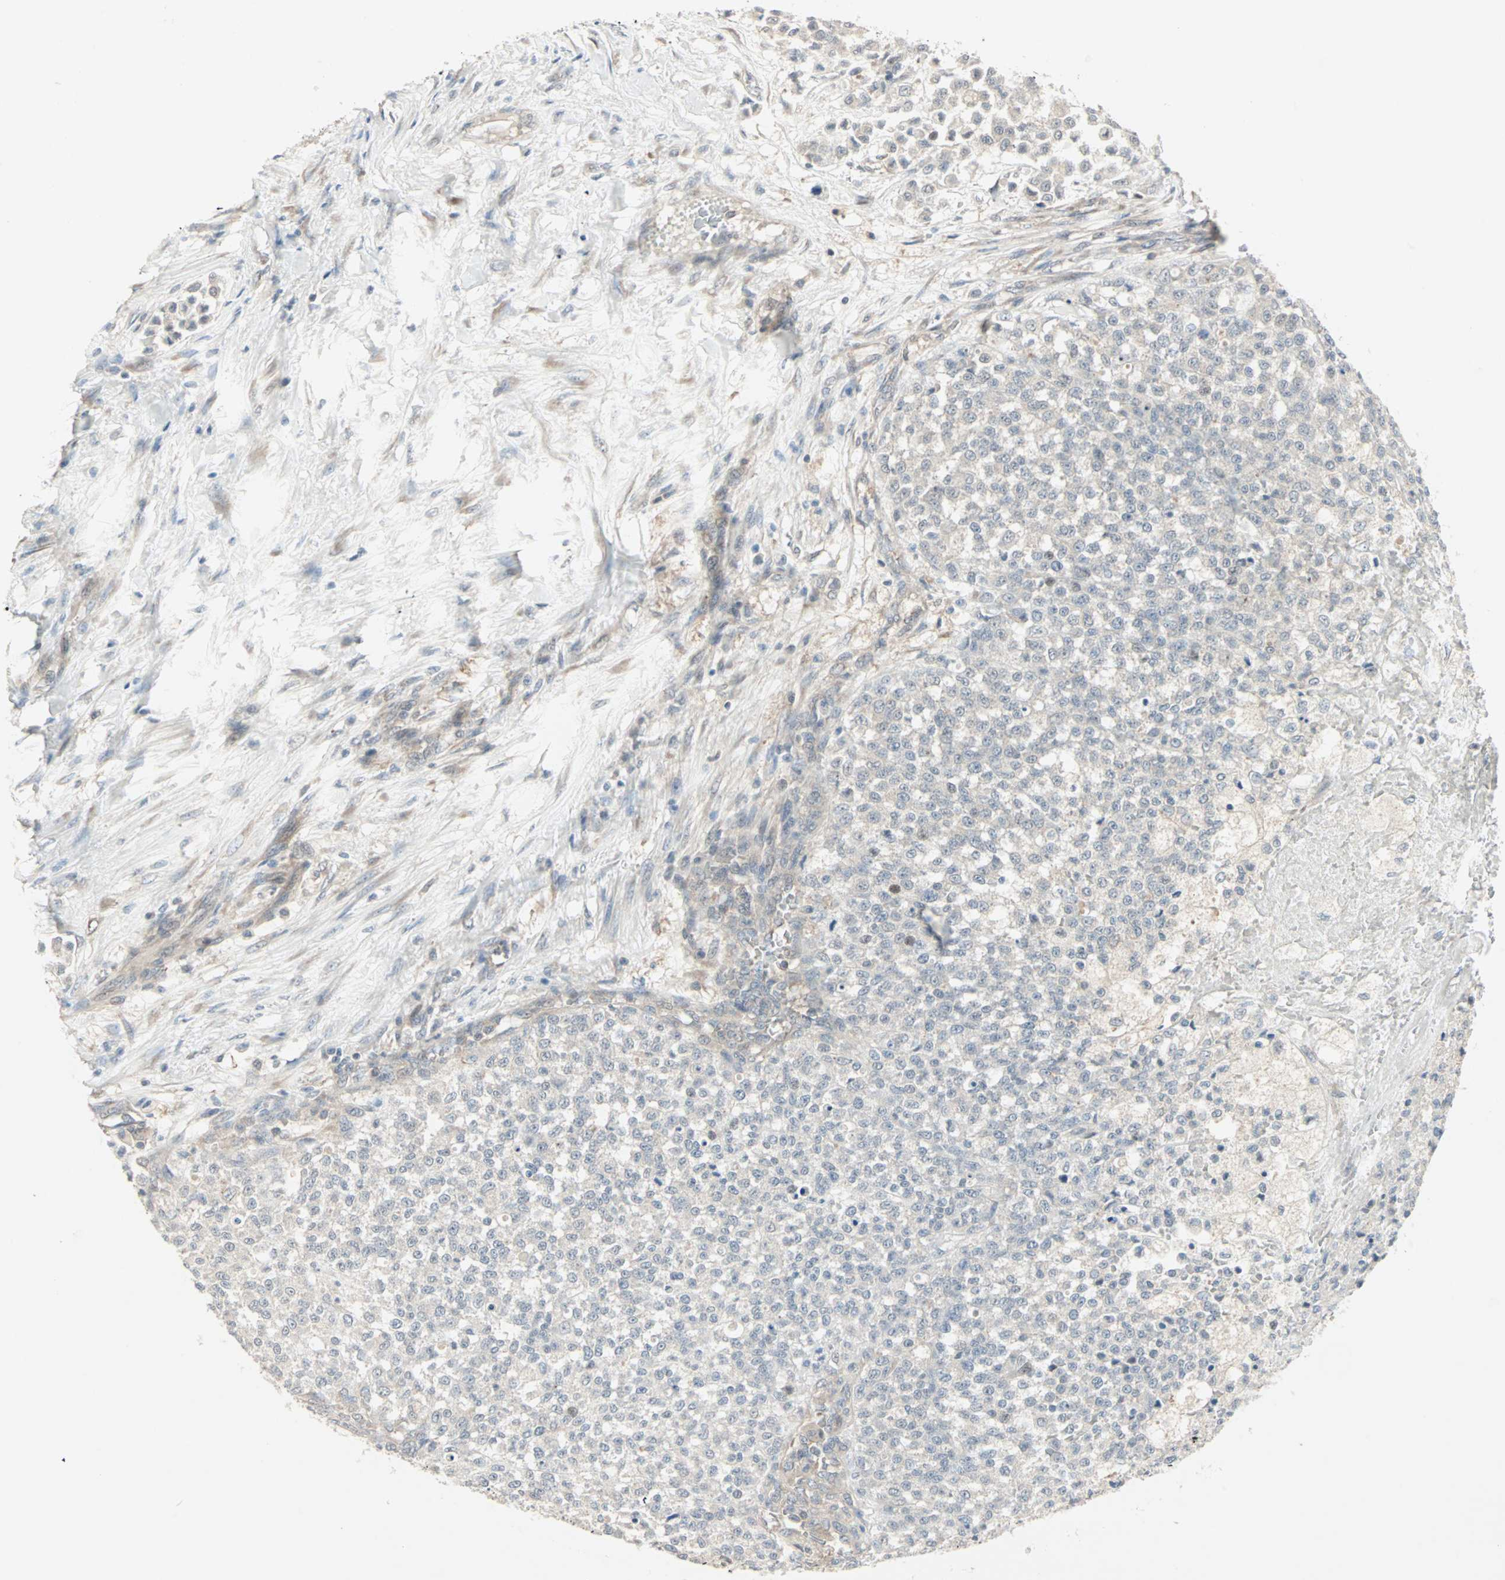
{"staining": {"intensity": "weak", "quantity": "<25%", "location": "cytoplasmic/membranous"}, "tissue": "testis cancer", "cell_type": "Tumor cells", "image_type": "cancer", "snomed": [{"axis": "morphology", "description": "Seminoma, NOS"}, {"axis": "topography", "description": "Testis"}], "caption": "DAB immunohistochemical staining of human testis seminoma displays no significant staining in tumor cells.", "gene": "ZFP36", "patient": {"sex": "male", "age": 59}}